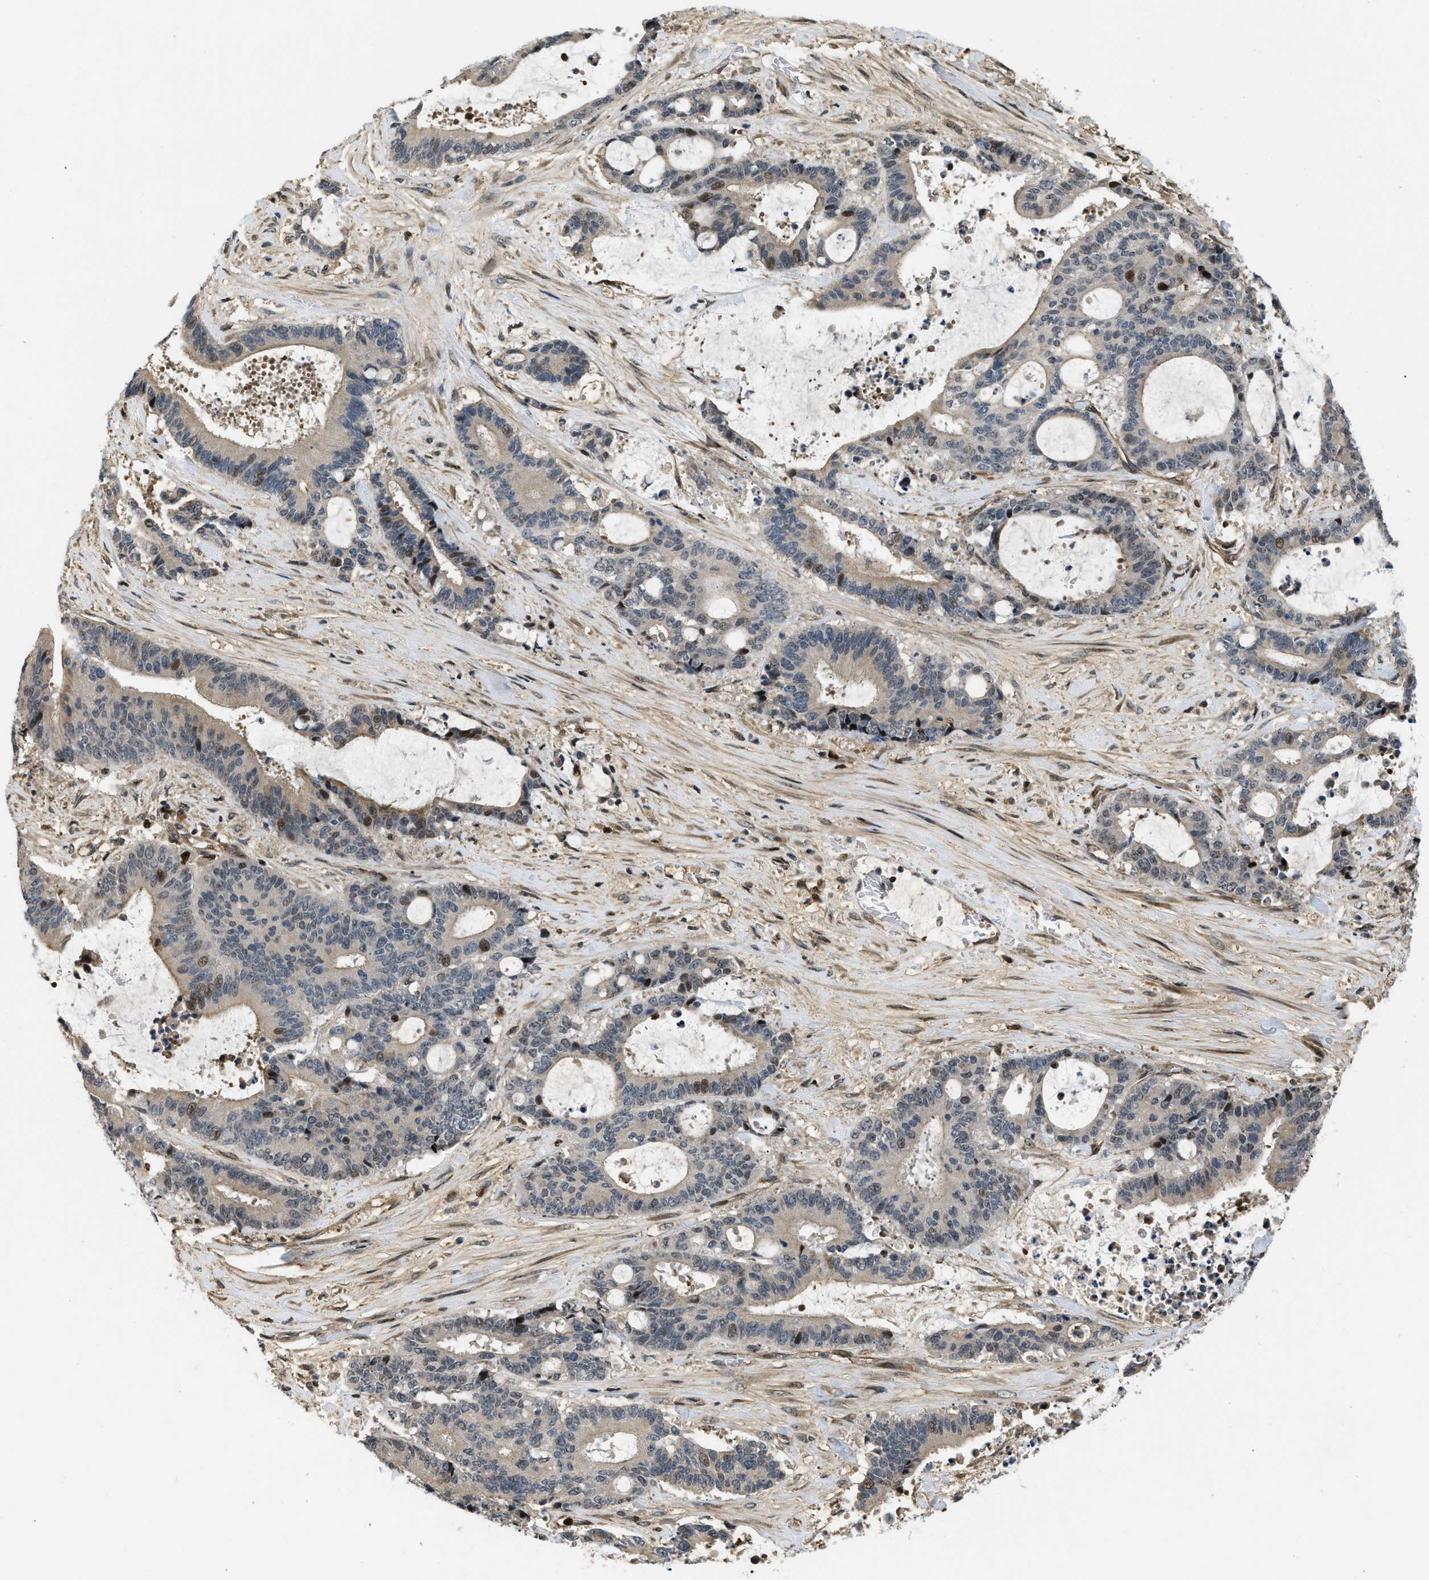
{"staining": {"intensity": "moderate", "quantity": "<25%", "location": "nuclear"}, "tissue": "liver cancer", "cell_type": "Tumor cells", "image_type": "cancer", "snomed": [{"axis": "morphology", "description": "Normal tissue, NOS"}, {"axis": "morphology", "description": "Cholangiocarcinoma"}, {"axis": "topography", "description": "Liver"}, {"axis": "topography", "description": "Peripheral nerve tissue"}], "caption": "A brown stain shows moderate nuclear staining of a protein in liver cancer tumor cells.", "gene": "LTA4H", "patient": {"sex": "female", "age": 73}}